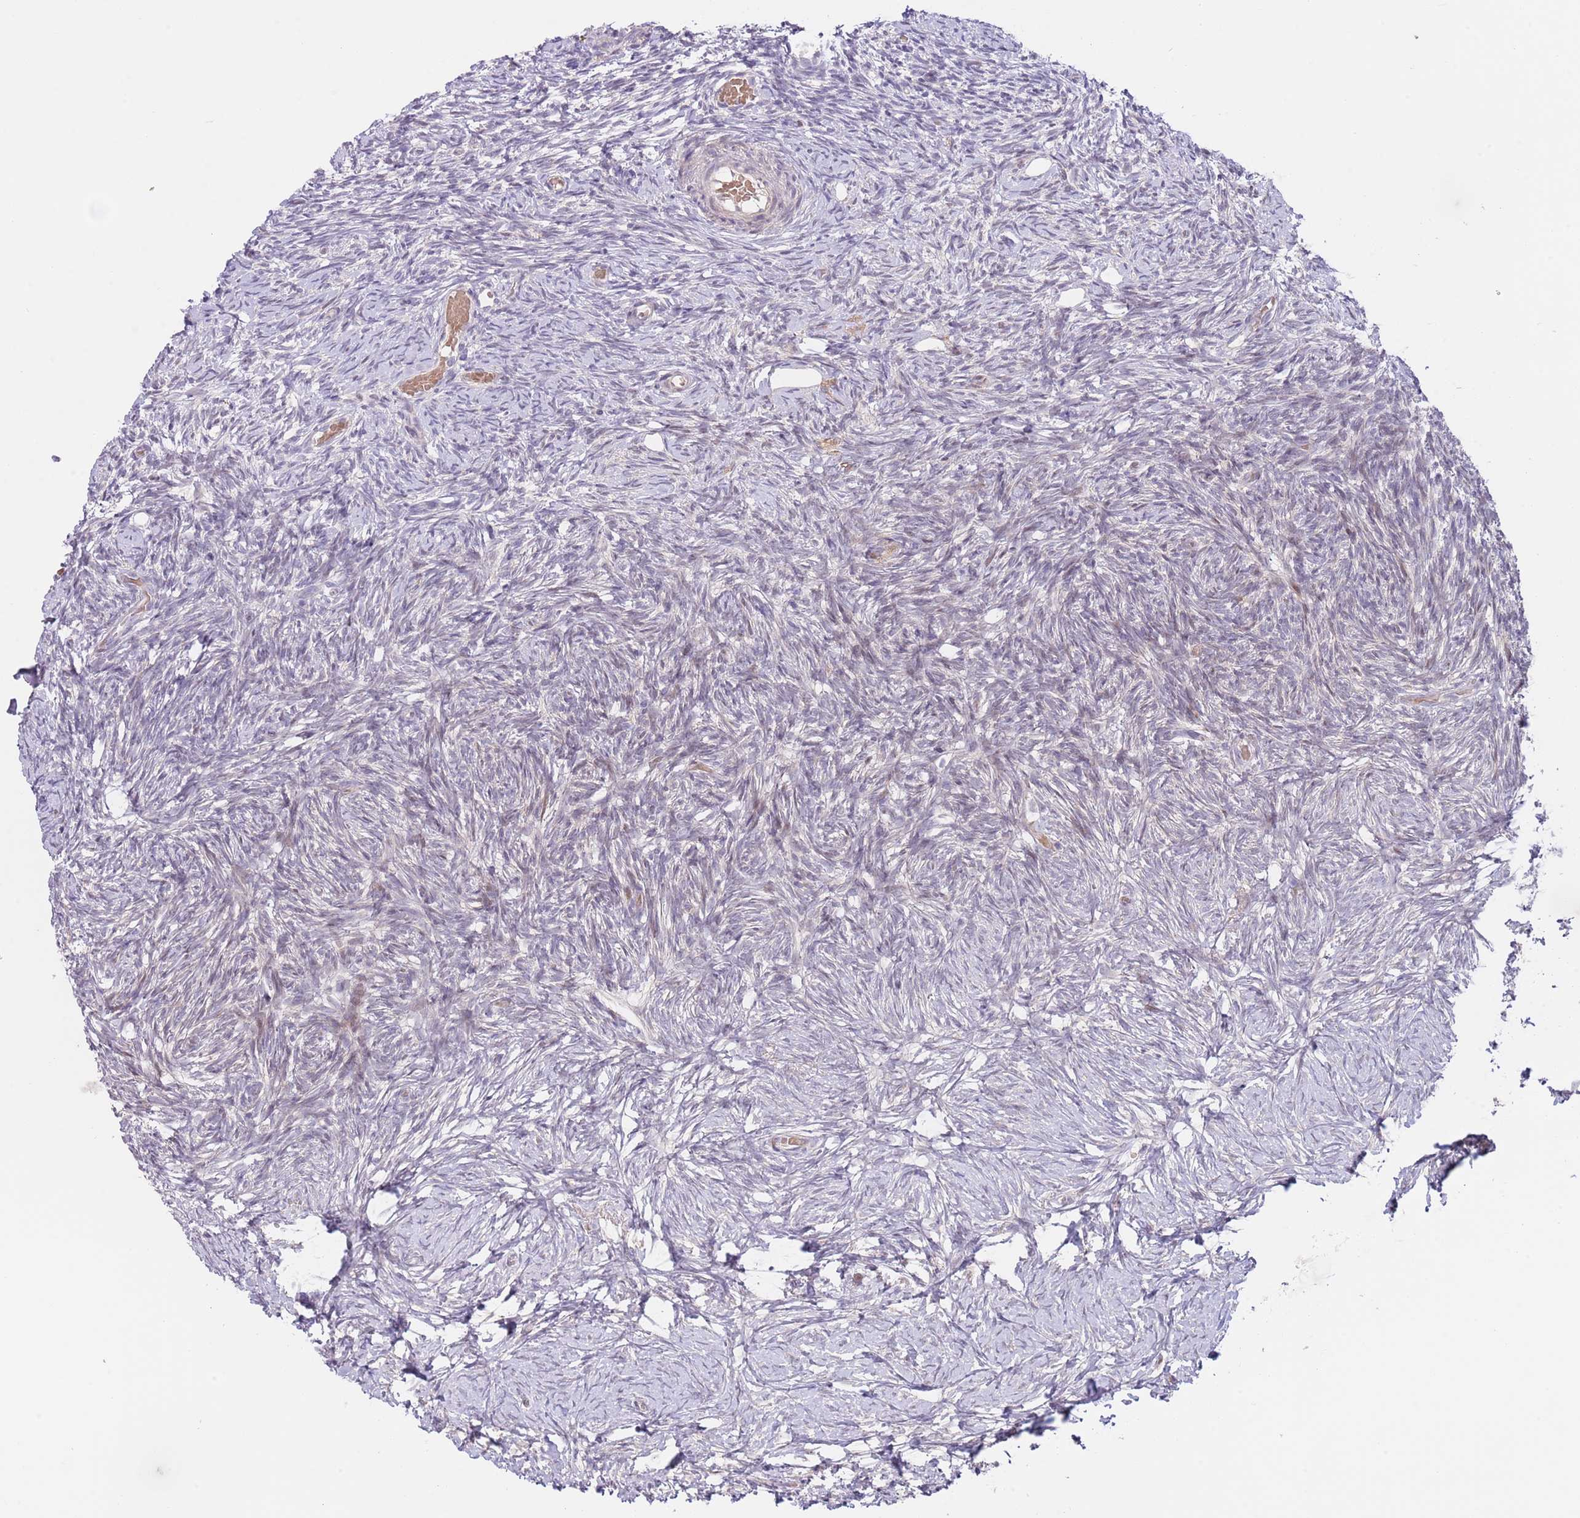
{"staining": {"intensity": "negative", "quantity": "none", "location": "none"}, "tissue": "ovary", "cell_type": "Ovarian stroma cells", "image_type": "normal", "snomed": [{"axis": "morphology", "description": "Normal tissue, NOS"}, {"axis": "topography", "description": "Ovary"}], "caption": "The photomicrograph exhibits no significant expression in ovarian stroma cells of ovary. Brightfield microscopy of immunohistochemistry (IHC) stained with DAB (brown) and hematoxylin (blue), captured at high magnification.", "gene": "AP1S2", "patient": {"sex": "female", "age": 39}}